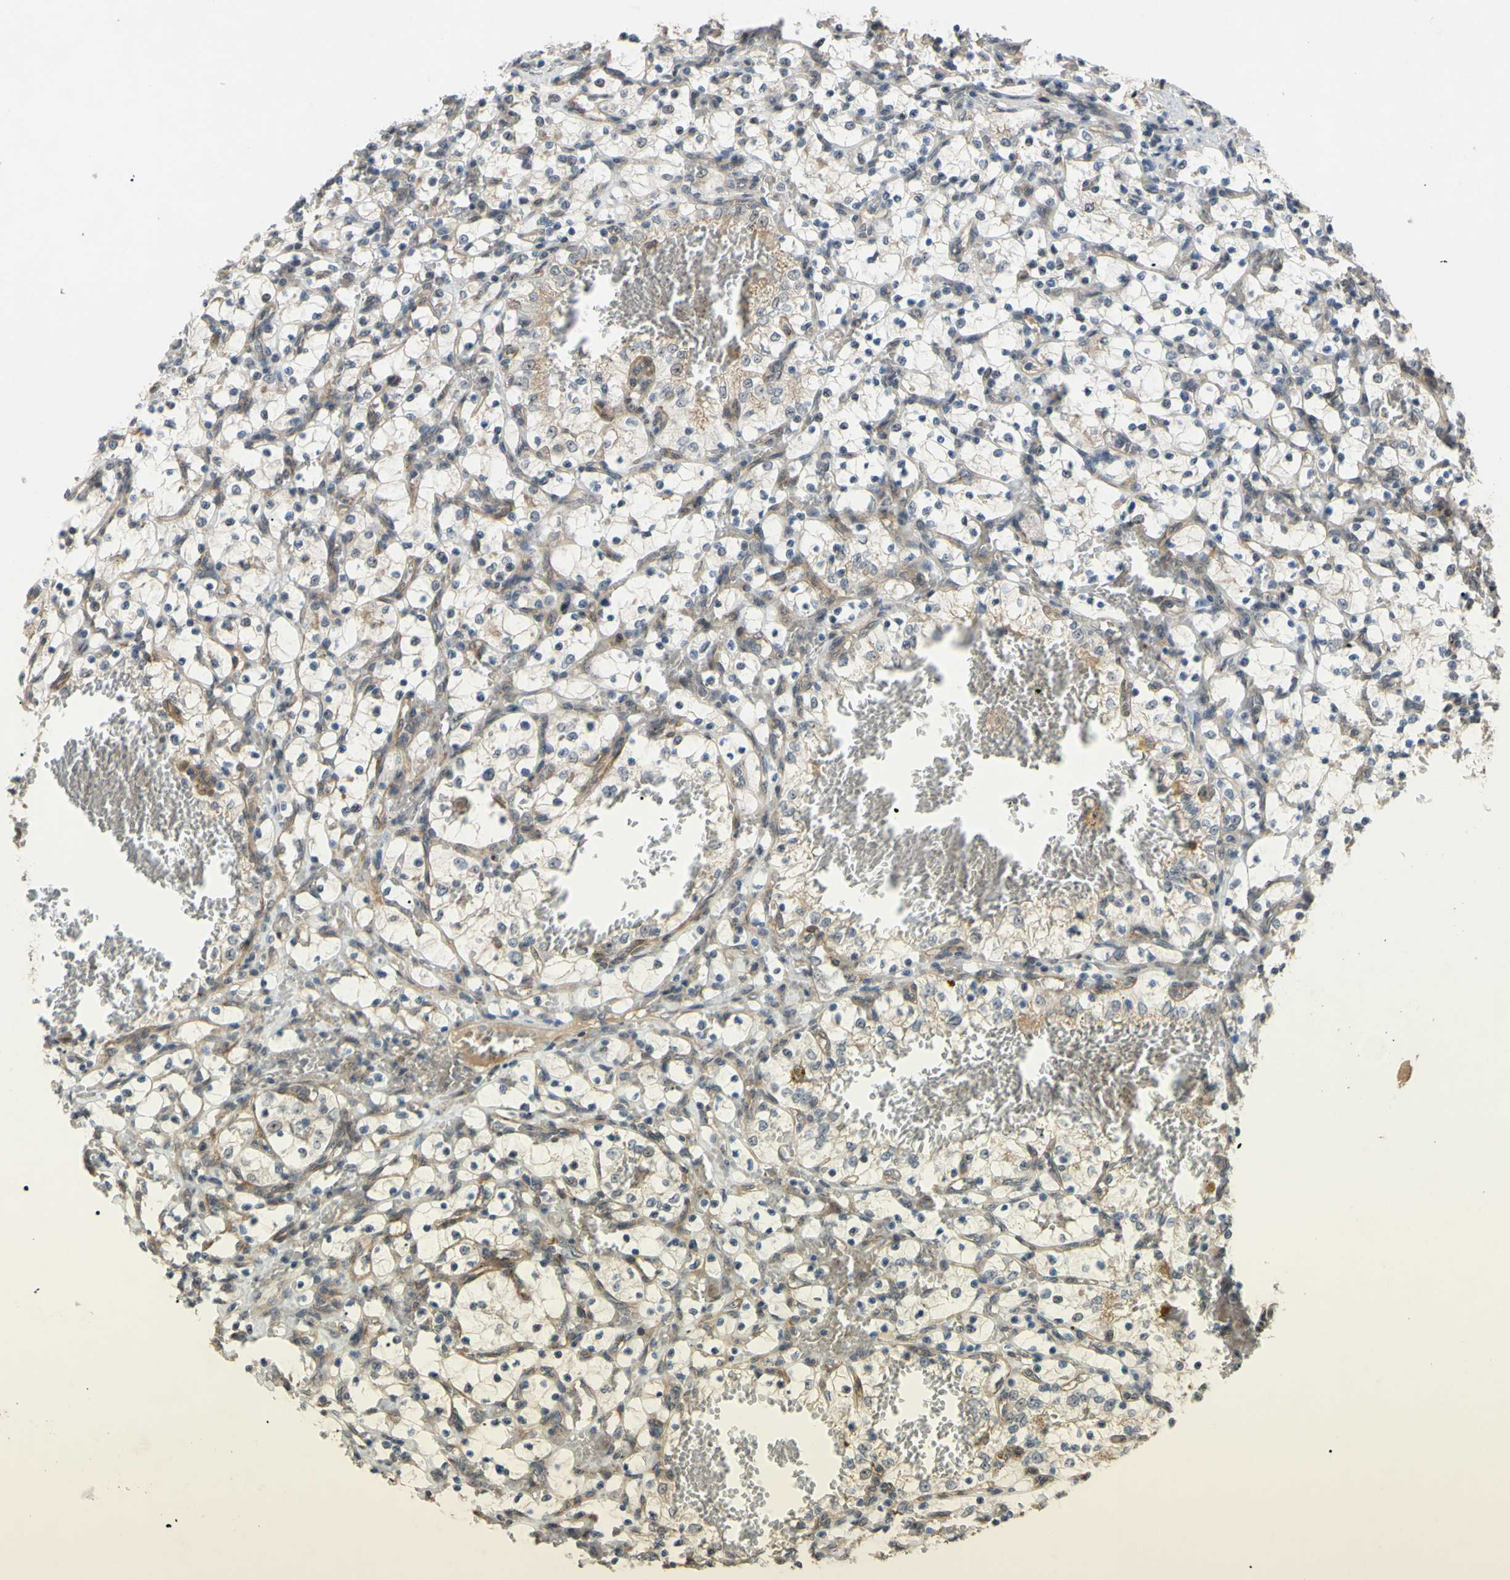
{"staining": {"intensity": "weak", "quantity": "25%-75%", "location": "cytoplasmic/membranous"}, "tissue": "renal cancer", "cell_type": "Tumor cells", "image_type": "cancer", "snomed": [{"axis": "morphology", "description": "Adenocarcinoma, NOS"}, {"axis": "topography", "description": "Kidney"}], "caption": "Brown immunohistochemical staining in renal cancer (adenocarcinoma) shows weak cytoplasmic/membranous staining in approximately 25%-75% of tumor cells. Using DAB (brown) and hematoxylin (blue) stains, captured at high magnification using brightfield microscopy.", "gene": "ALK", "patient": {"sex": "female", "age": 69}}